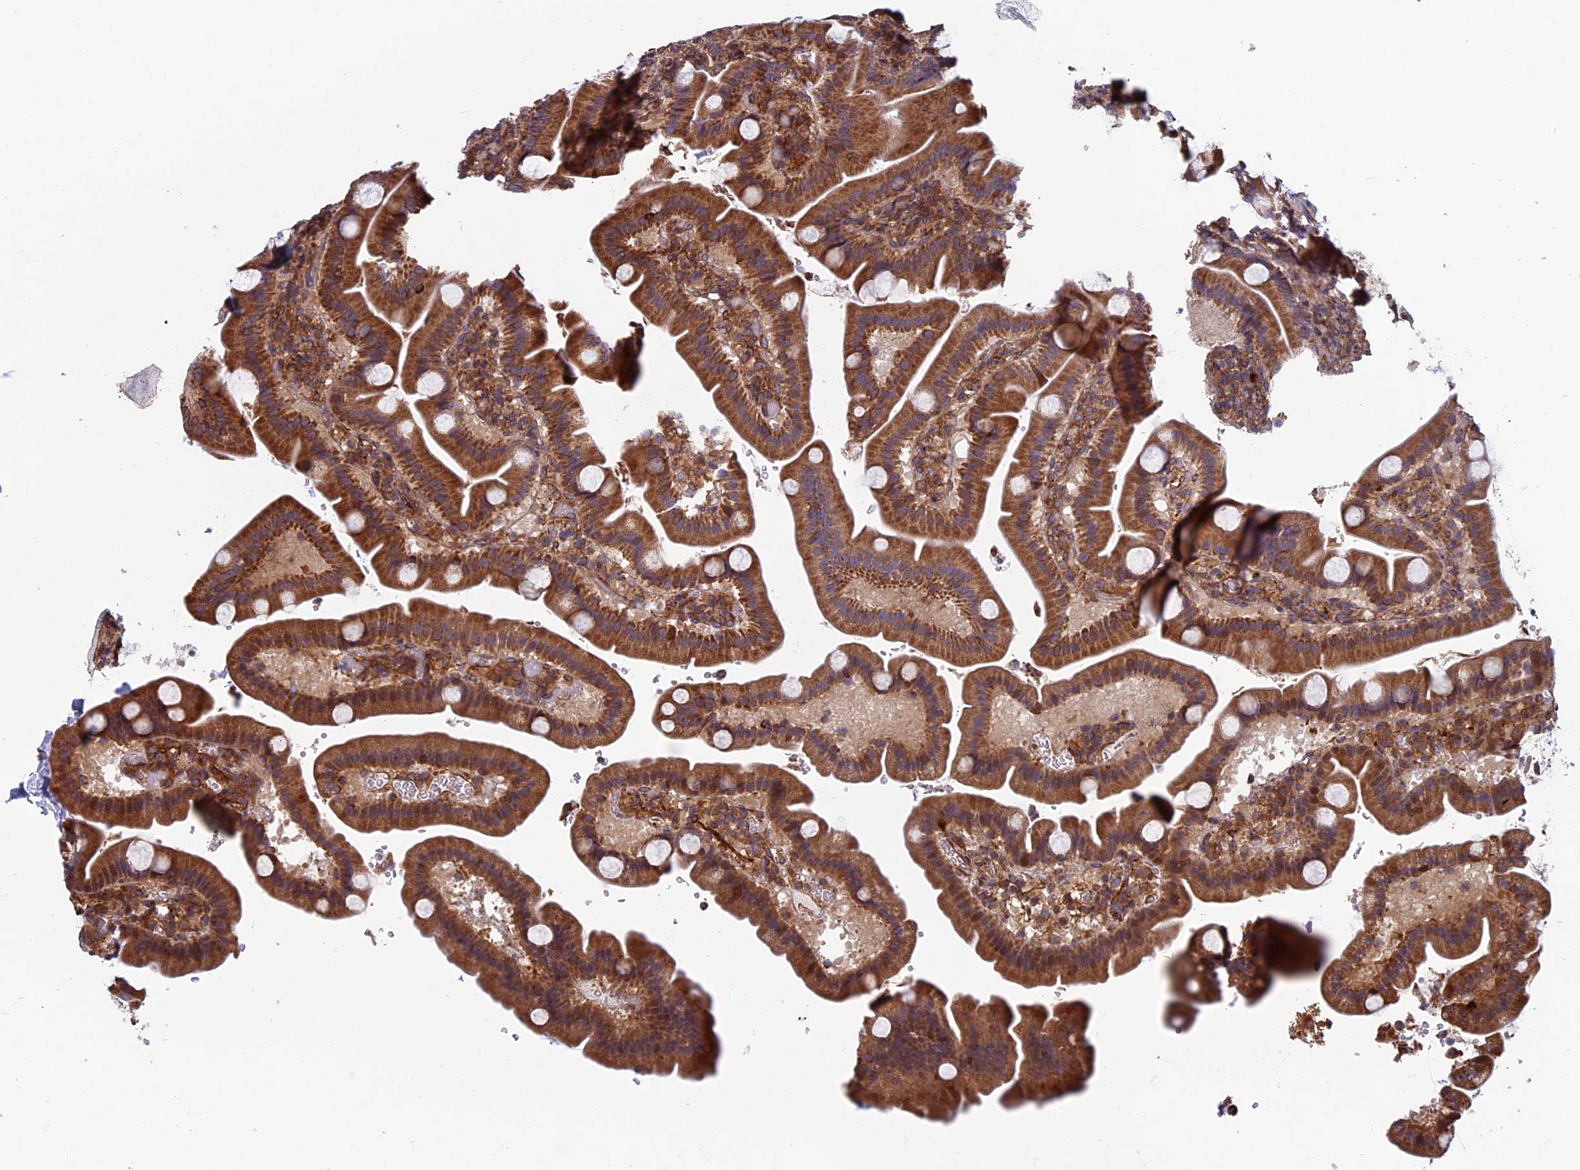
{"staining": {"intensity": "strong", "quantity": ">75%", "location": "cytoplasmic/membranous"}, "tissue": "duodenum", "cell_type": "Glandular cells", "image_type": "normal", "snomed": [{"axis": "morphology", "description": "Normal tissue, NOS"}, {"axis": "topography", "description": "Duodenum"}], "caption": "The micrograph displays a brown stain indicating the presence of a protein in the cytoplasmic/membranous of glandular cells in duodenum. The staining was performed using DAB, with brown indicating positive protein expression. Nuclei are stained blue with hematoxylin.", "gene": "CCDC8", "patient": {"sex": "male", "age": 55}}